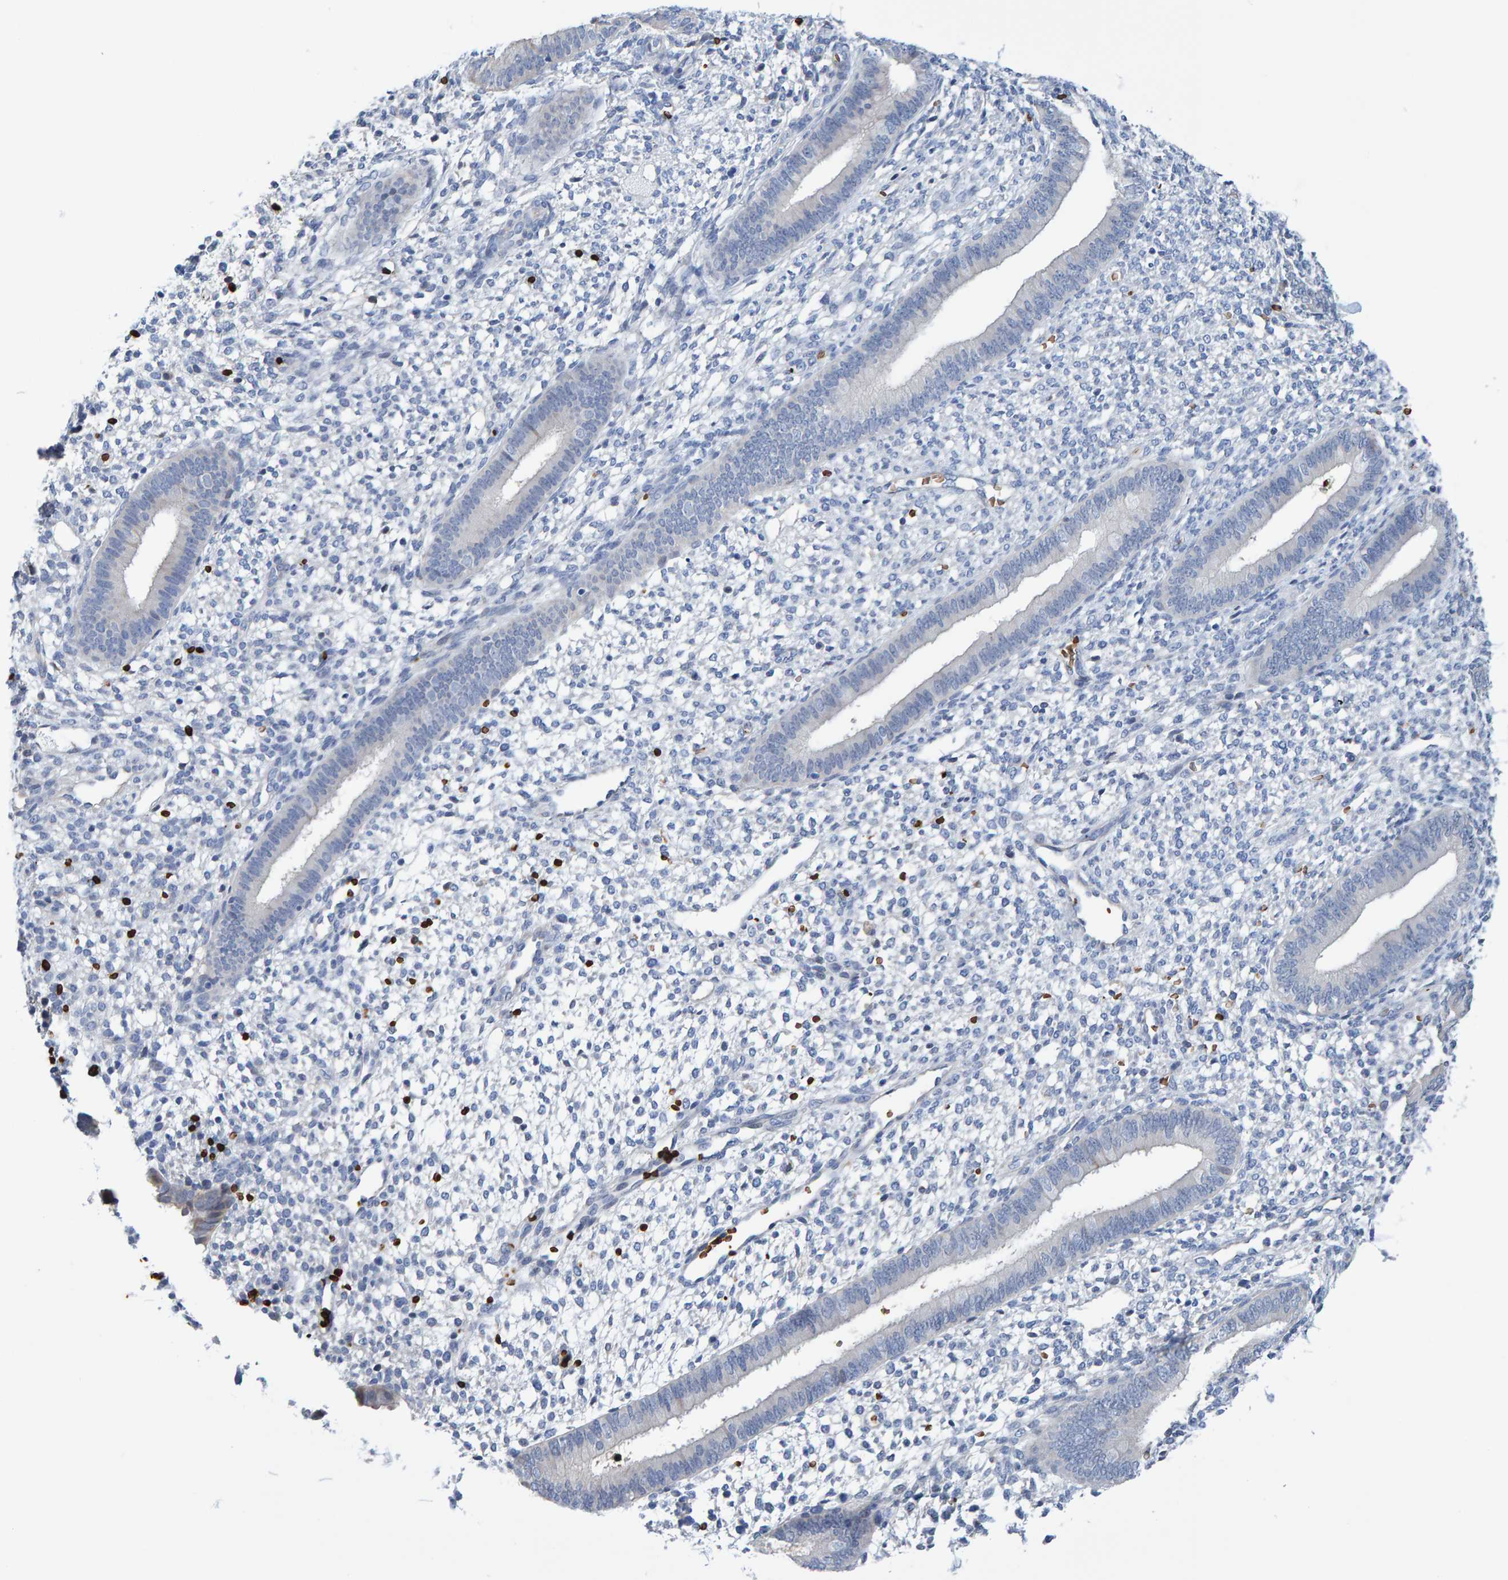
{"staining": {"intensity": "negative", "quantity": "none", "location": "none"}, "tissue": "endometrium", "cell_type": "Cells in endometrial stroma", "image_type": "normal", "snomed": [{"axis": "morphology", "description": "Normal tissue, NOS"}, {"axis": "topography", "description": "Endometrium"}], "caption": "This is a histopathology image of IHC staining of unremarkable endometrium, which shows no expression in cells in endometrial stroma. (DAB (3,3'-diaminobenzidine) immunohistochemistry (IHC) visualized using brightfield microscopy, high magnification).", "gene": "VPS9D1", "patient": {"sex": "female", "age": 46}}